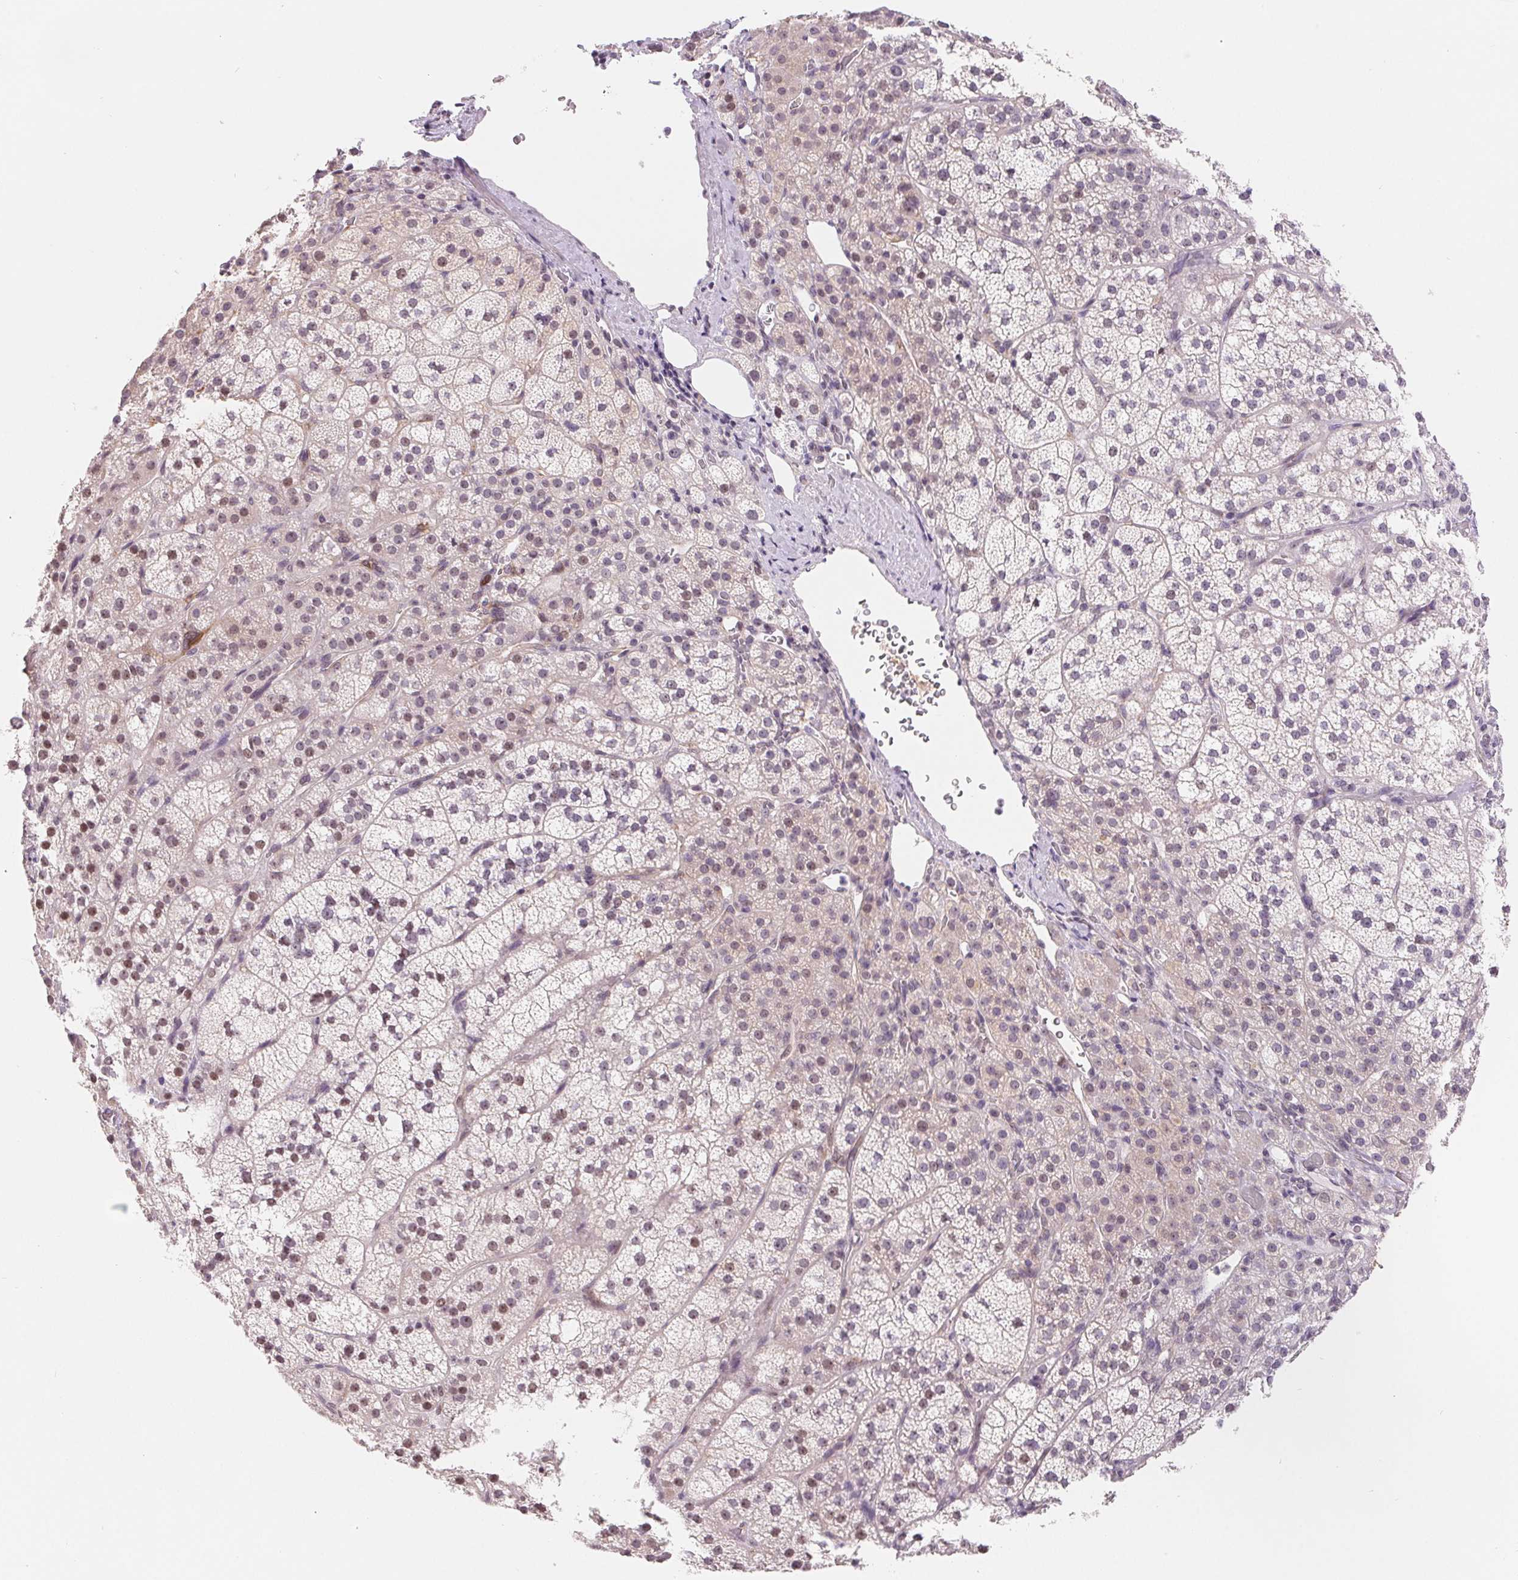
{"staining": {"intensity": "moderate", "quantity": "25%-75%", "location": "nuclear"}, "tissue": "adrenal gland", "cell_type": "Glandular cells", "image_type": "normal", "snomed": [{"axis": "morphology", "description": "Normal tissue, NOS"}, {"axis": "topography", "description": "Adrenal gland"}], "caption": "Moderate nuclear staining for a protein is appreciated in approximately 25%-75% of glandular cells of normal adrenal gland using IHC.", "gene": "LCA5L", "patient": {"sex": "female", "age": 60}}